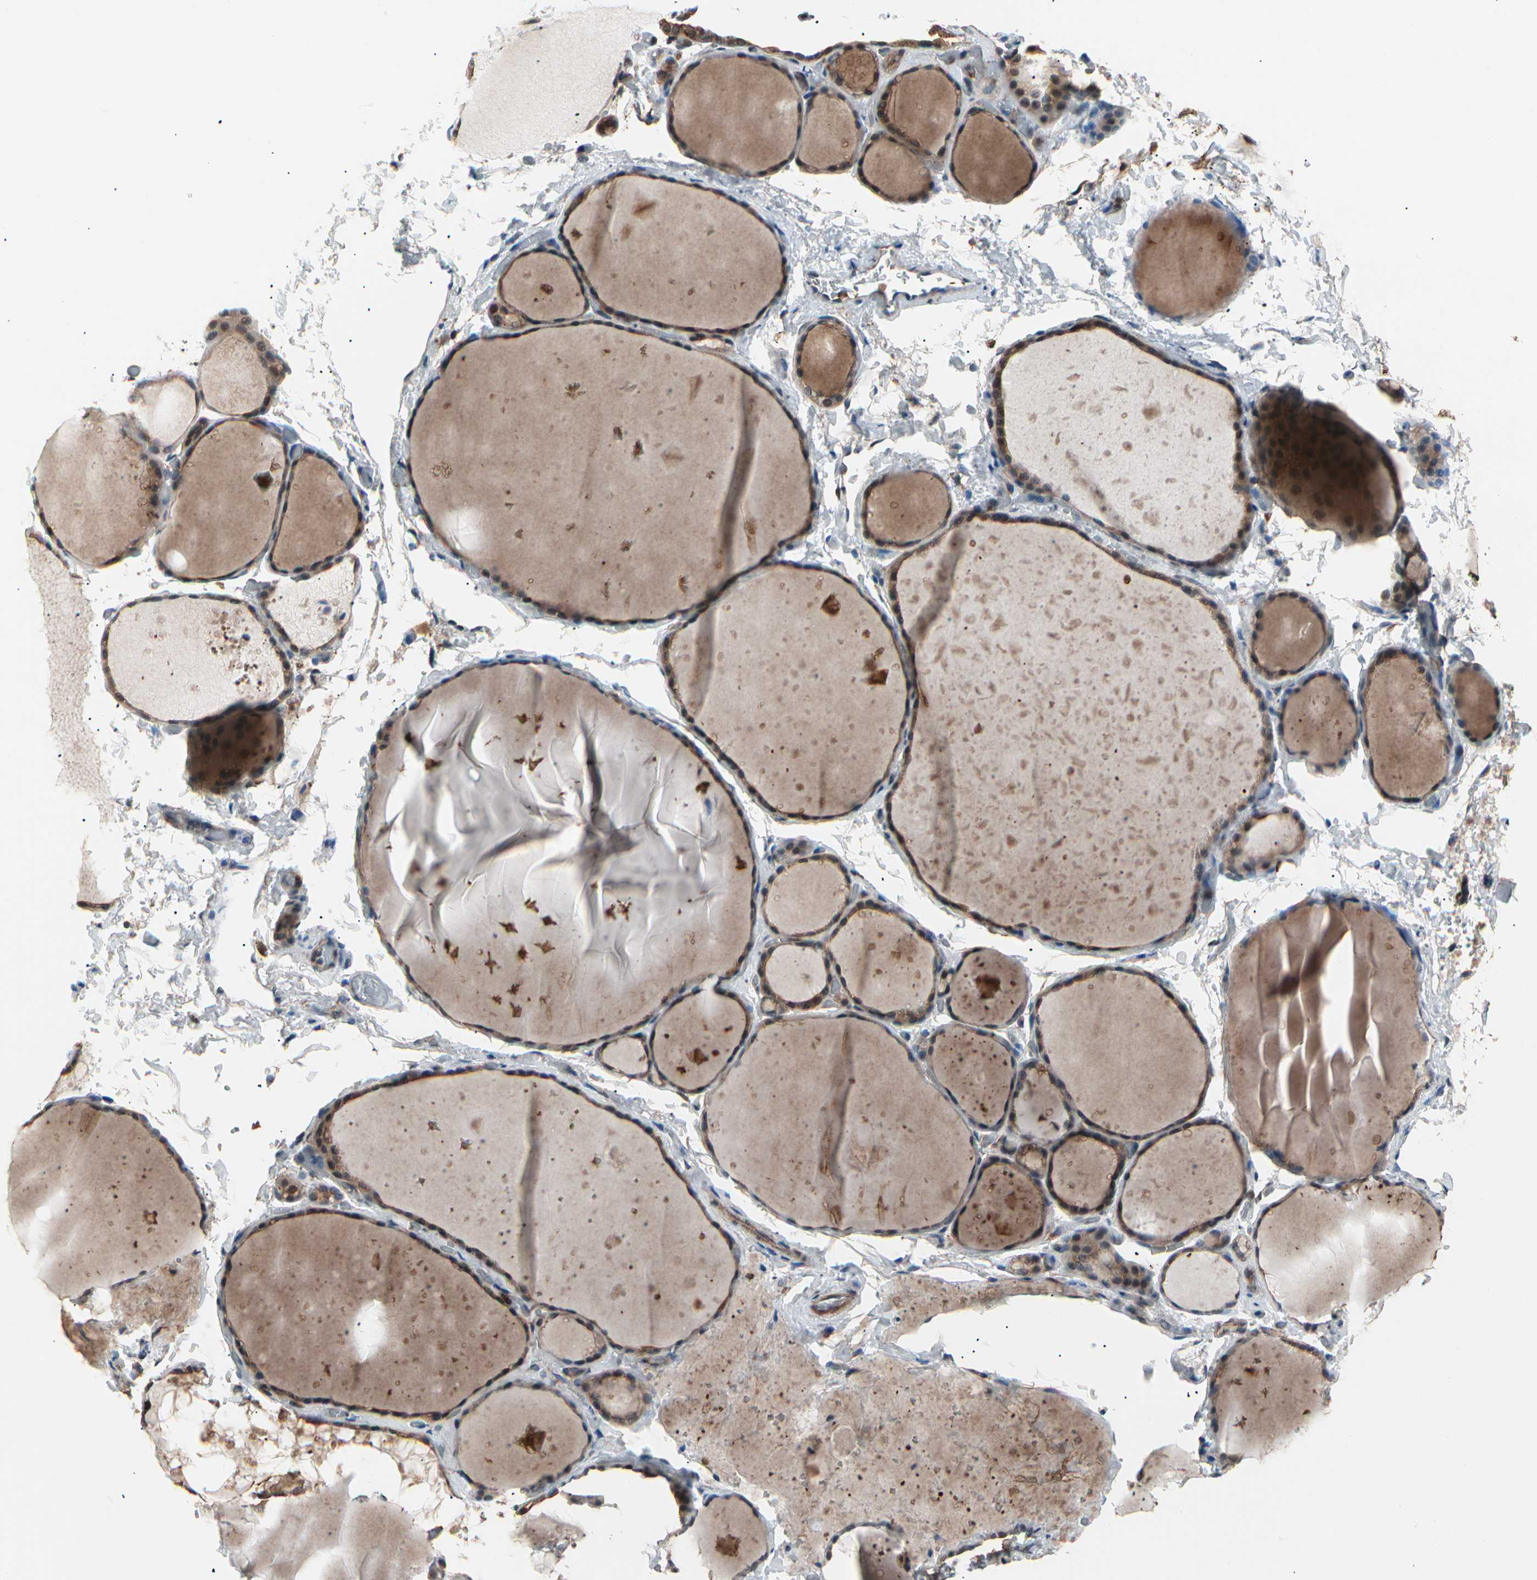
{"staining": {"intensity": "moderate", "quantity": ">75%", "location": "cytoplasmic/membranous"}, "tissue": "thyroid gland", "cell_type": "Glandular cells", "image_type": "normal", "snomed": [{"axis": "morphology", "description": "Normal tissue, NOS"}, {"axis": "topography", "description": "Thyroid gland"}], "caption": "High-power microscopy captured an immunohistochemistry histopathology image of unremarkable thyroid gland, revealing moderate cytoplasmic/membranous expression in about >75% of glandular cells.", "gene": "MAPK13", "patient": {"sex": "male", "age": 76}}